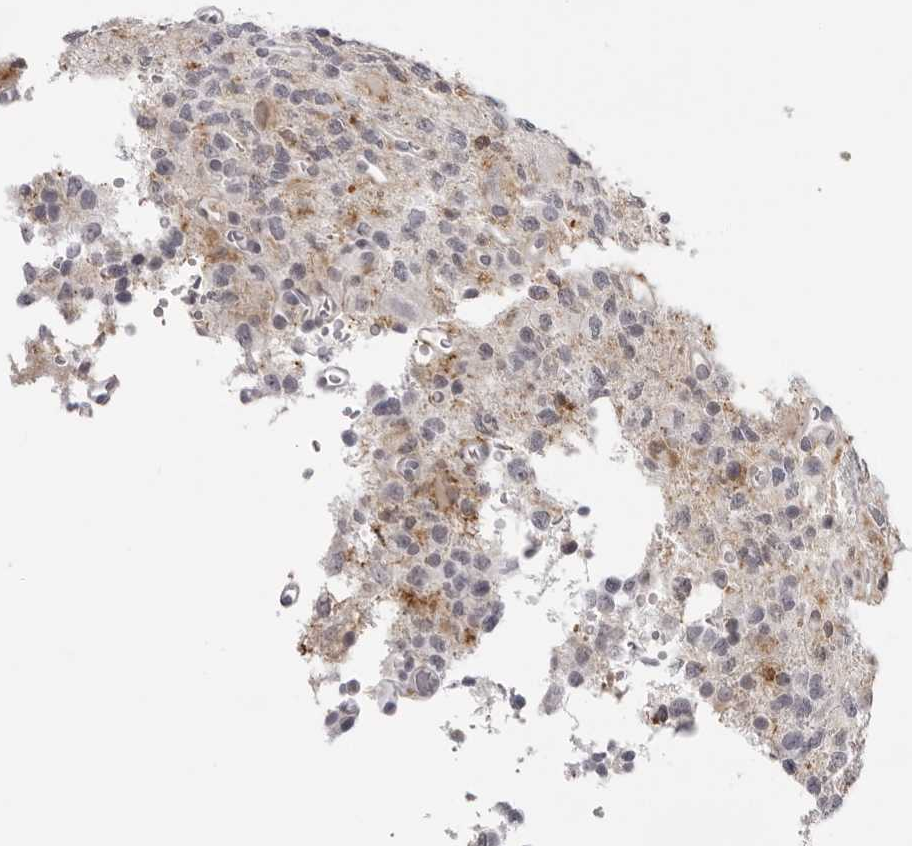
{"staining": {"intensity": "negative", "quantity": "none", "location": "none"}, "tissue": "glioma", "cell_type": "Tumor cells", "image_type": "cancer", "snomed": [{"axis": "morphology", "description": "Glioma, malignant, High grade"}, {"axis": "topography", "description": "Brain"}], "caption": "Immunohistochemical staining of human malignant glioma (high-grade) demonstrates no significant staining in tumor cells.", "gene": "ACP6", "patient": {"sex": "female", "age": 62}}